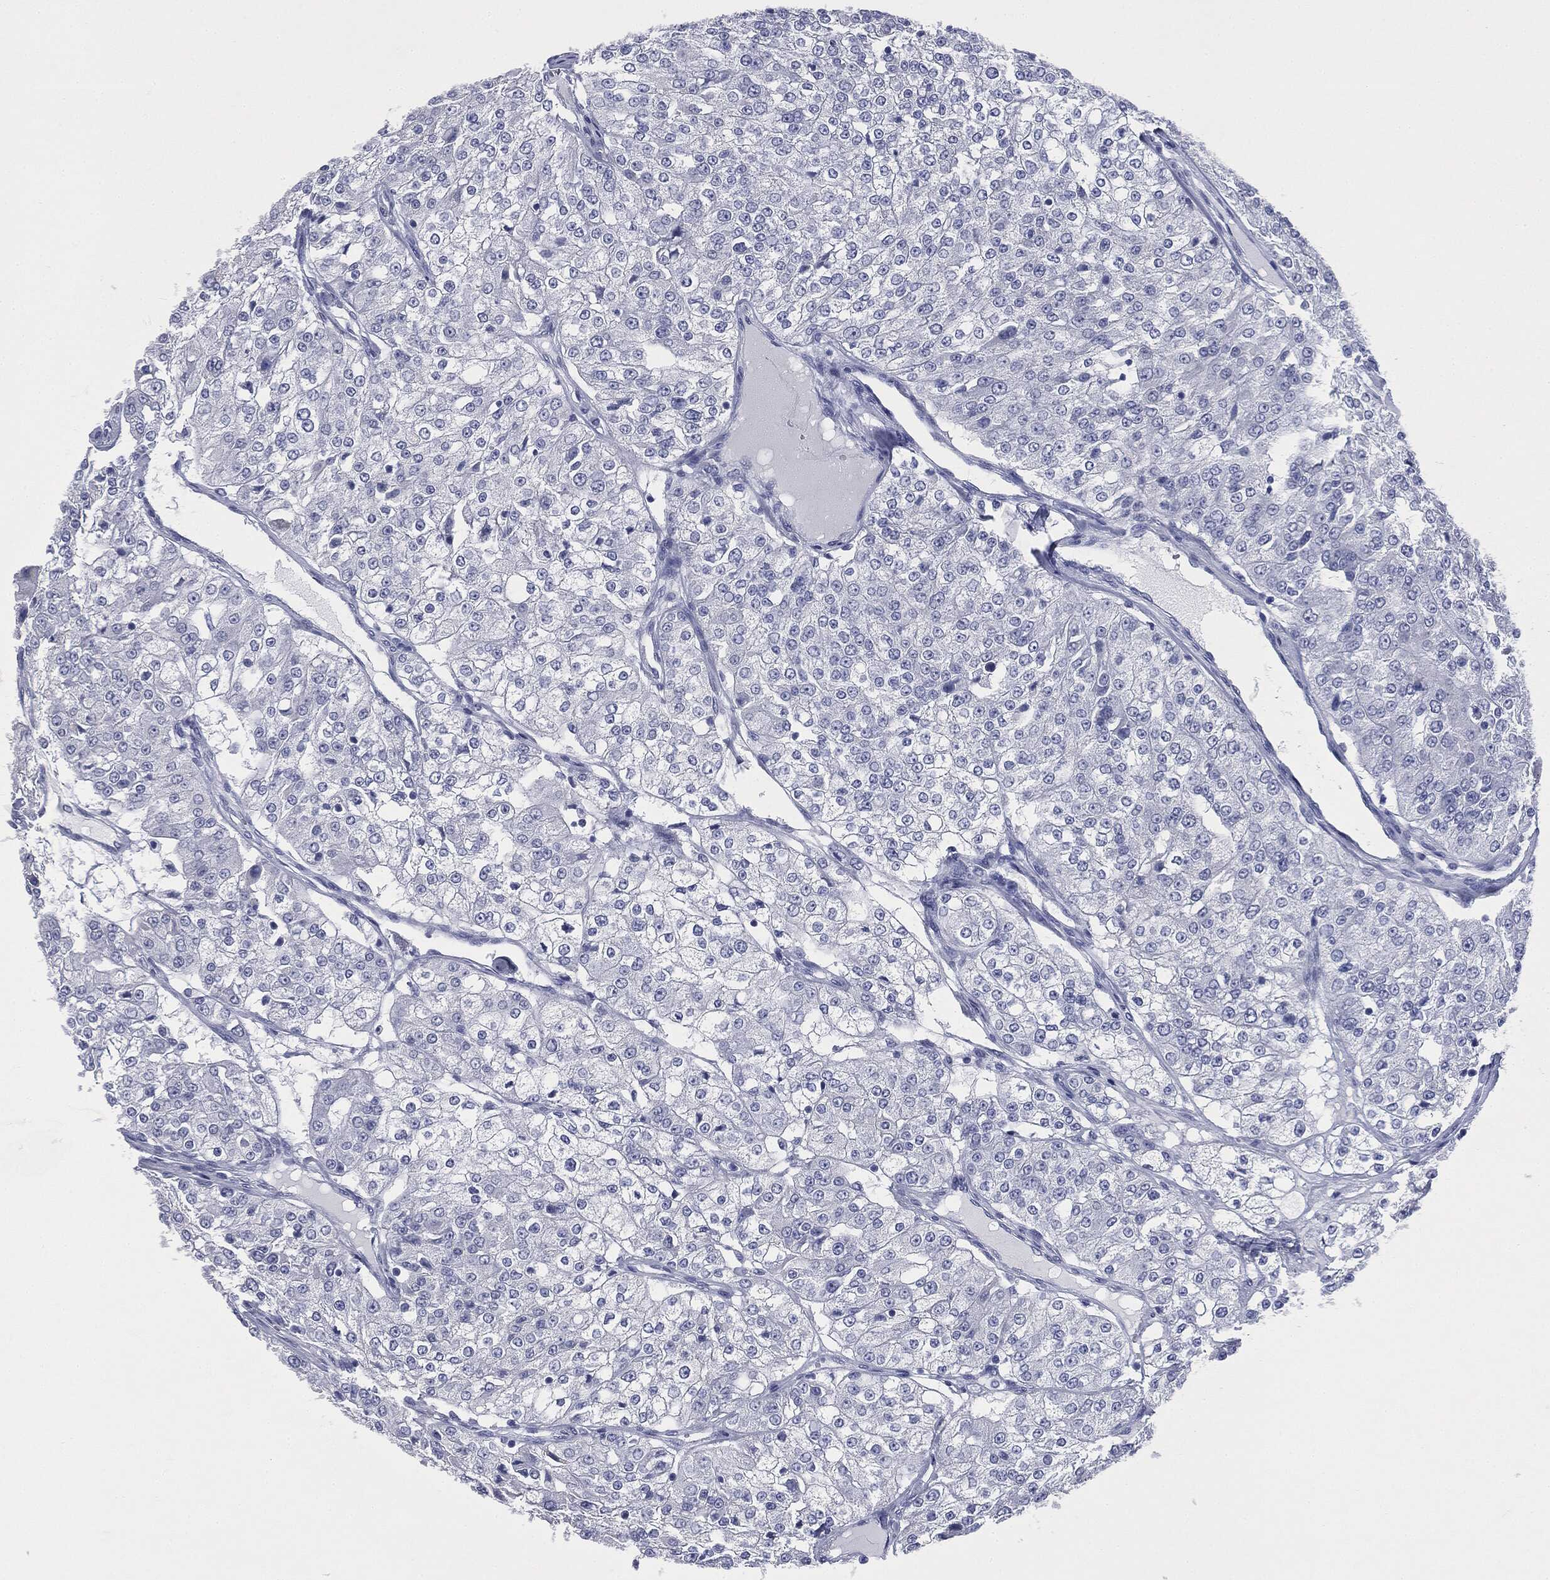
{"staining": {"intensity": "negative", "quantity": "none", "location": "none"}, "tissue": "renal cancer", "cell_type": "Tumor cells", "image_type": "cancer", "snomed": [{"axis": "morphology", "description": "Adenocarcinoma, NOS"}, {"axis": "topography", "description": "Kidney"}], "caption": "Tumor cells are negative for brown protein staining in renal adenocarcinoma.", "gene": "ATP2A1", "patient": {"sex": "female", "age": 63}}